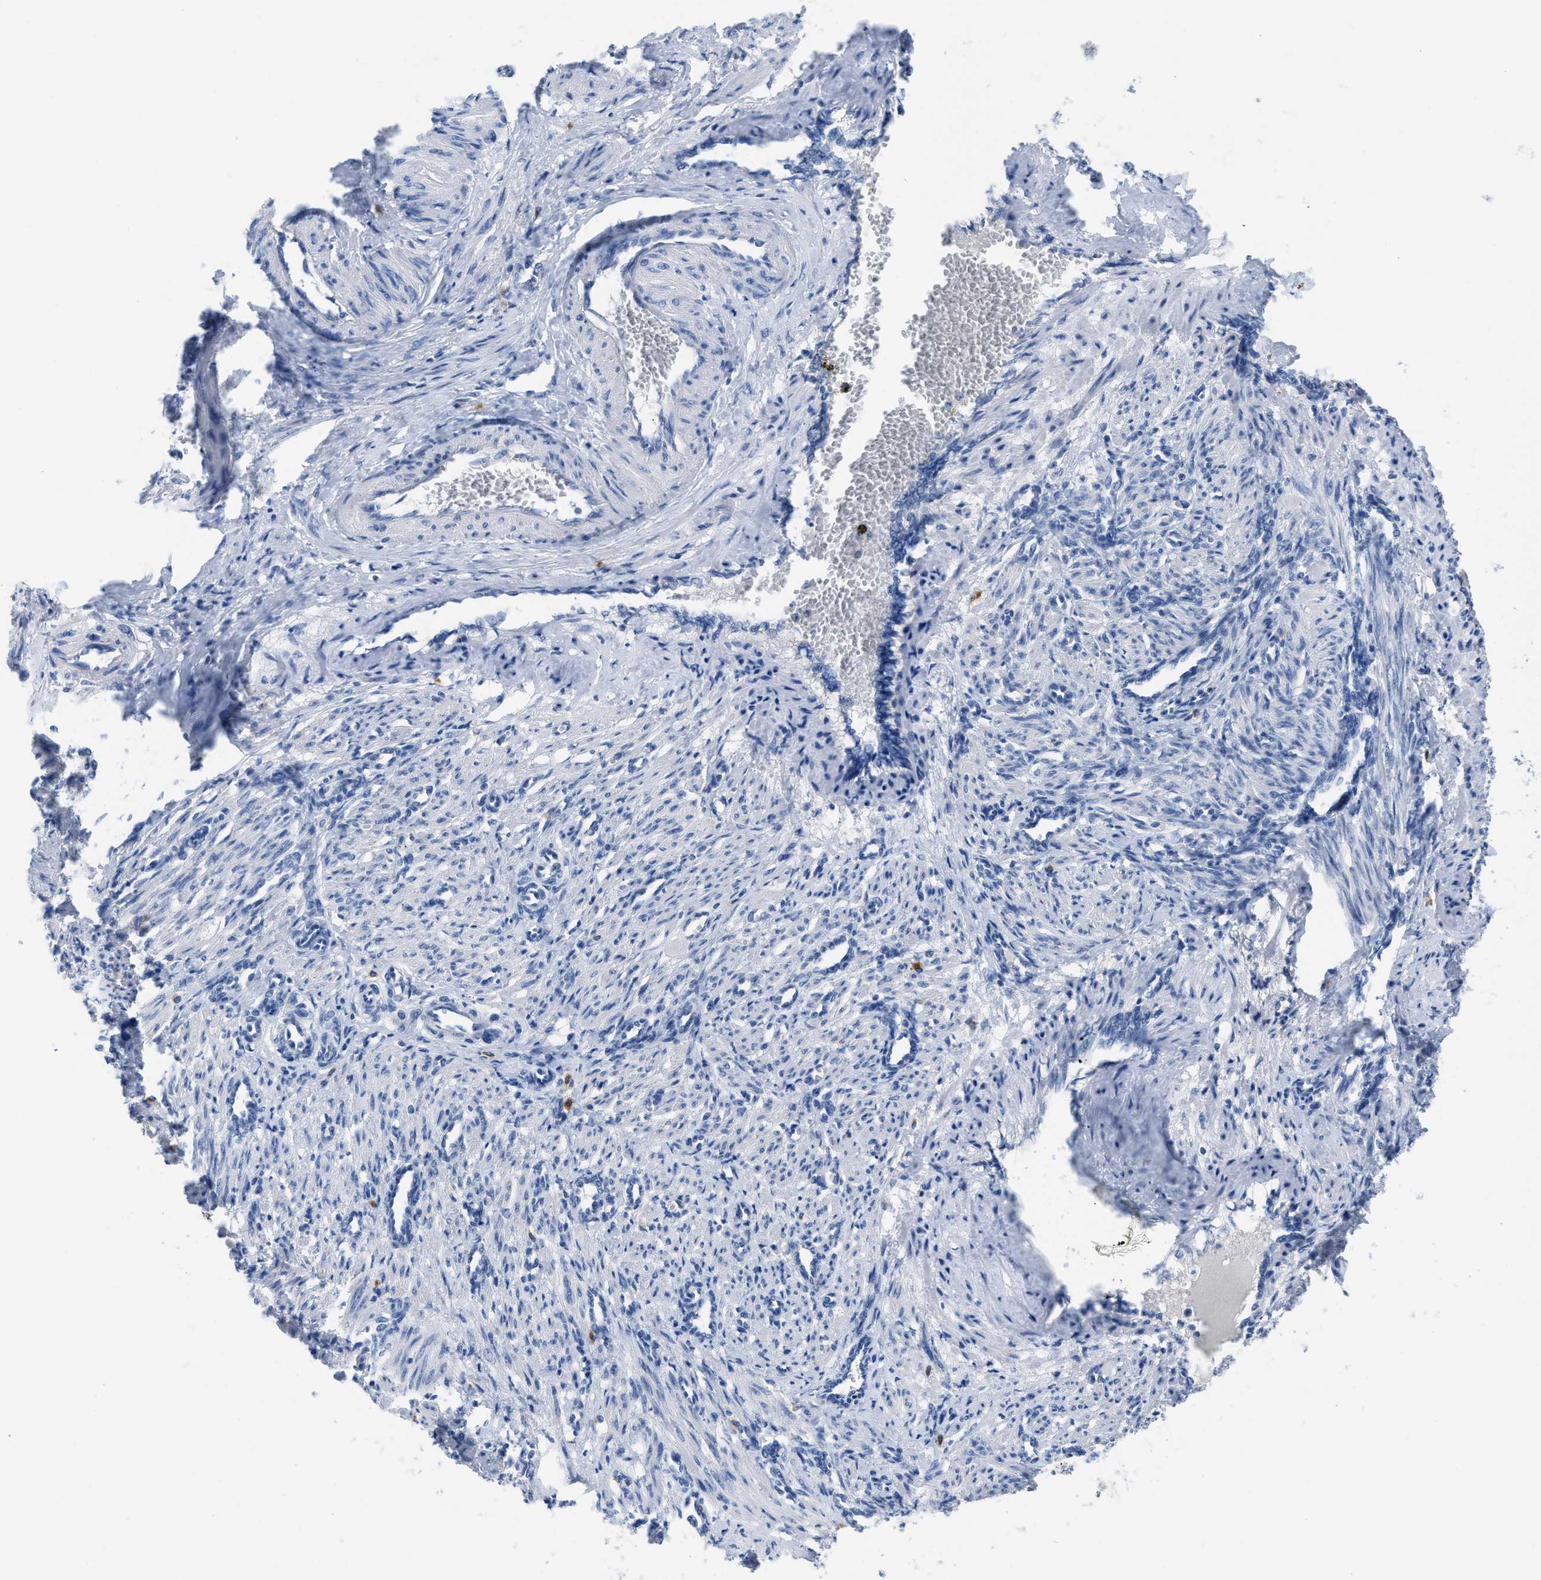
{"staining": {"intensity": "negative", "quantity": "none", "location": "none"}, "tissue": "smooth muscle", "cell_type": "Smooth muscle cells", "image_type": "normal", "snomed": [{"axis": "morphology", "description": "Normal tissue, NOS"}, {"axis": "topography", "description": "Endometrium"}], "caption": "DAB immunohistochemical staining of unremarkable human smooth muscle shows no significant expression in smooth muscle cells.", "gene": "ETFA", "patient": {"sex": "female", "age": 33}}